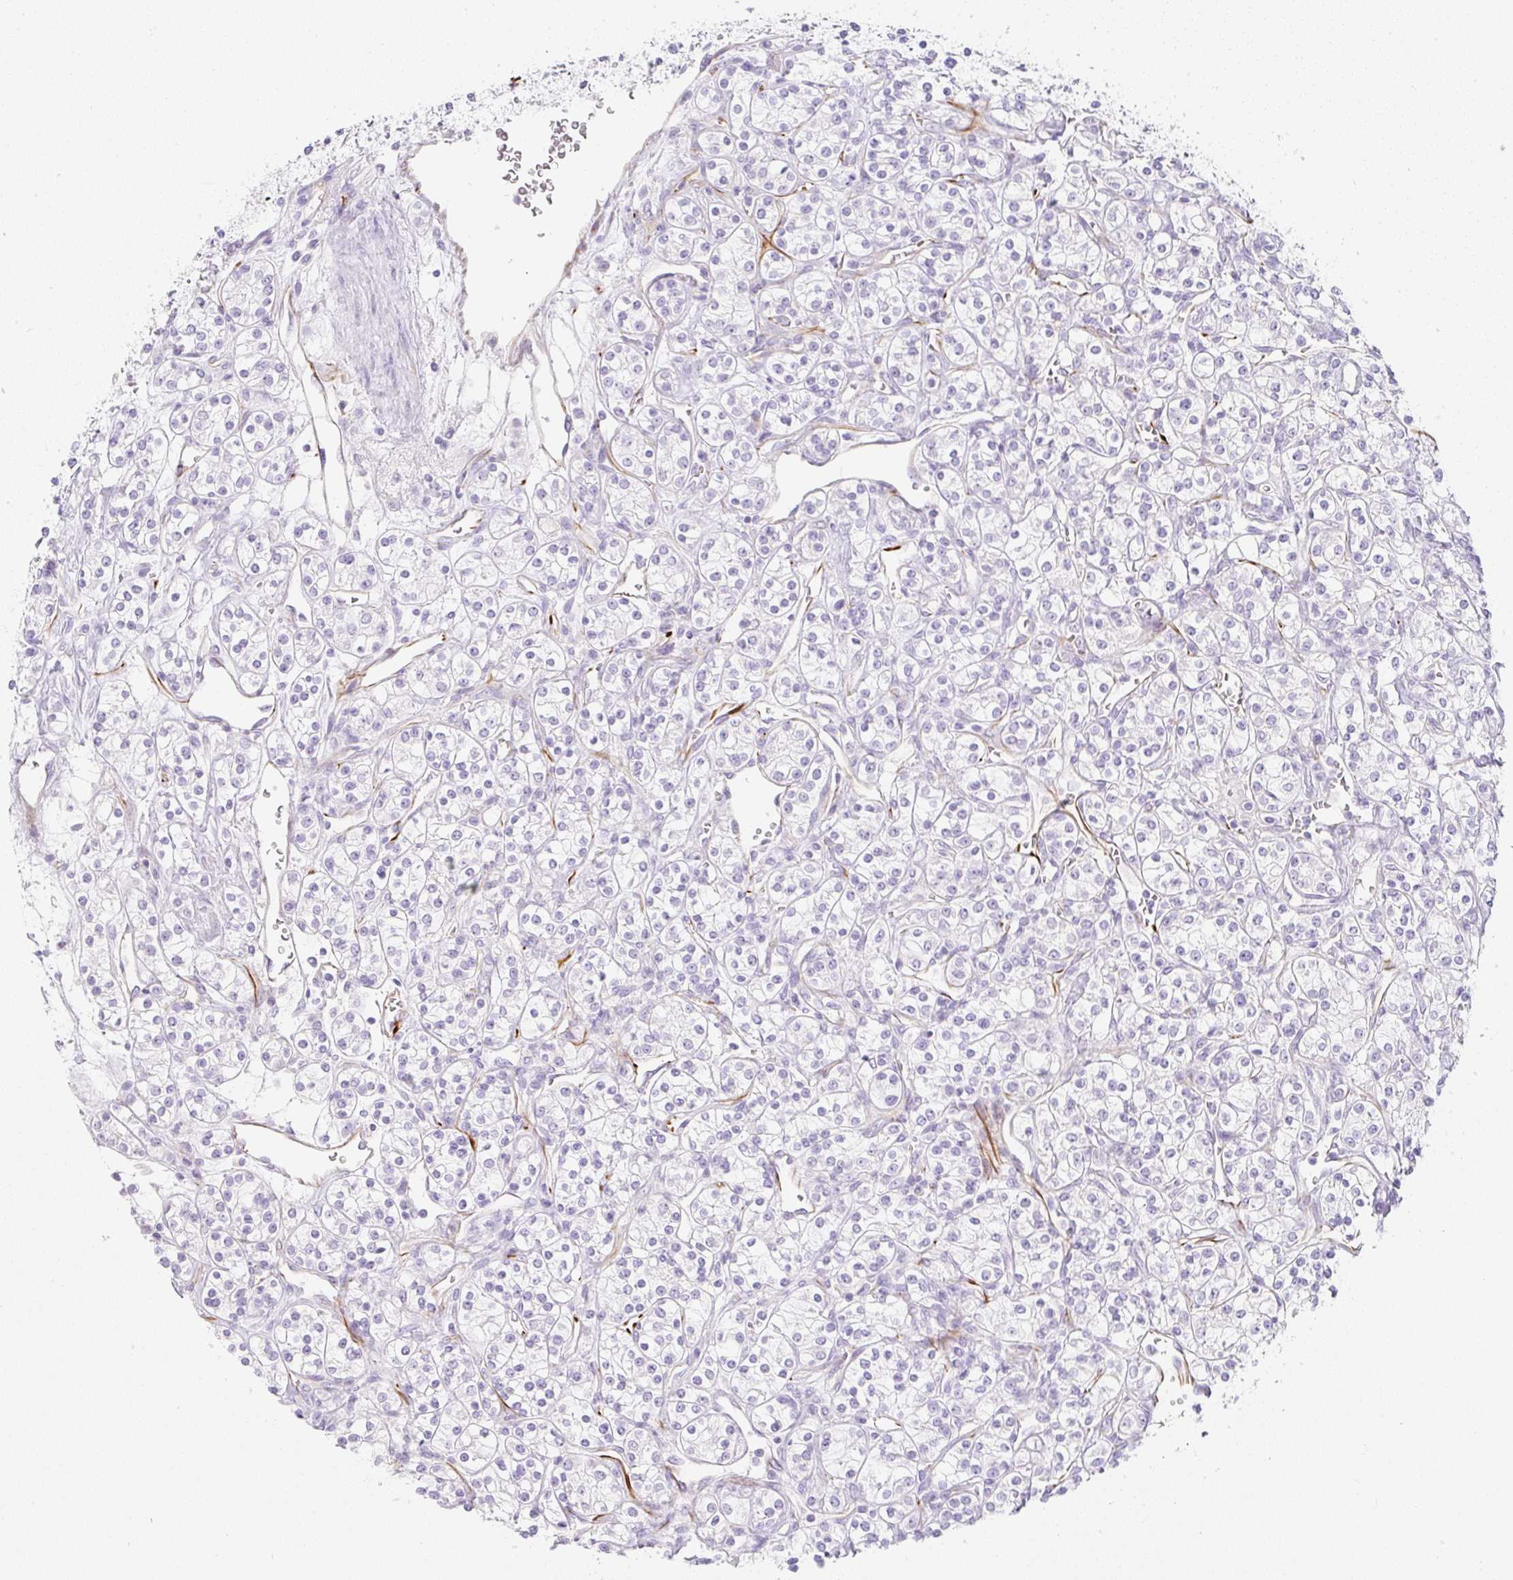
{"staining": {"intensity": "negative", "quantity": "none", "location": "none"}, "tissue": "renal cancer", "cell_type": "Tumor cells", "image_type": "cancer", "snomed": [{"axis": "morphology", "description": "Adenocarcinoma, NOS"}, {"axis": "topography", "description": "Kidney"}], "caption": "The photomicrograph displays no significant expression in tumor cells of renal cancer (adenocarcinoma). Brightfield microscopy of immunohistochemistry (IHC) stained with DAB (brown) and hematoxylin (blue), captured at high magnification.", "gene": "ZNF689", "patient": {"sex": "male", "age": 77}}